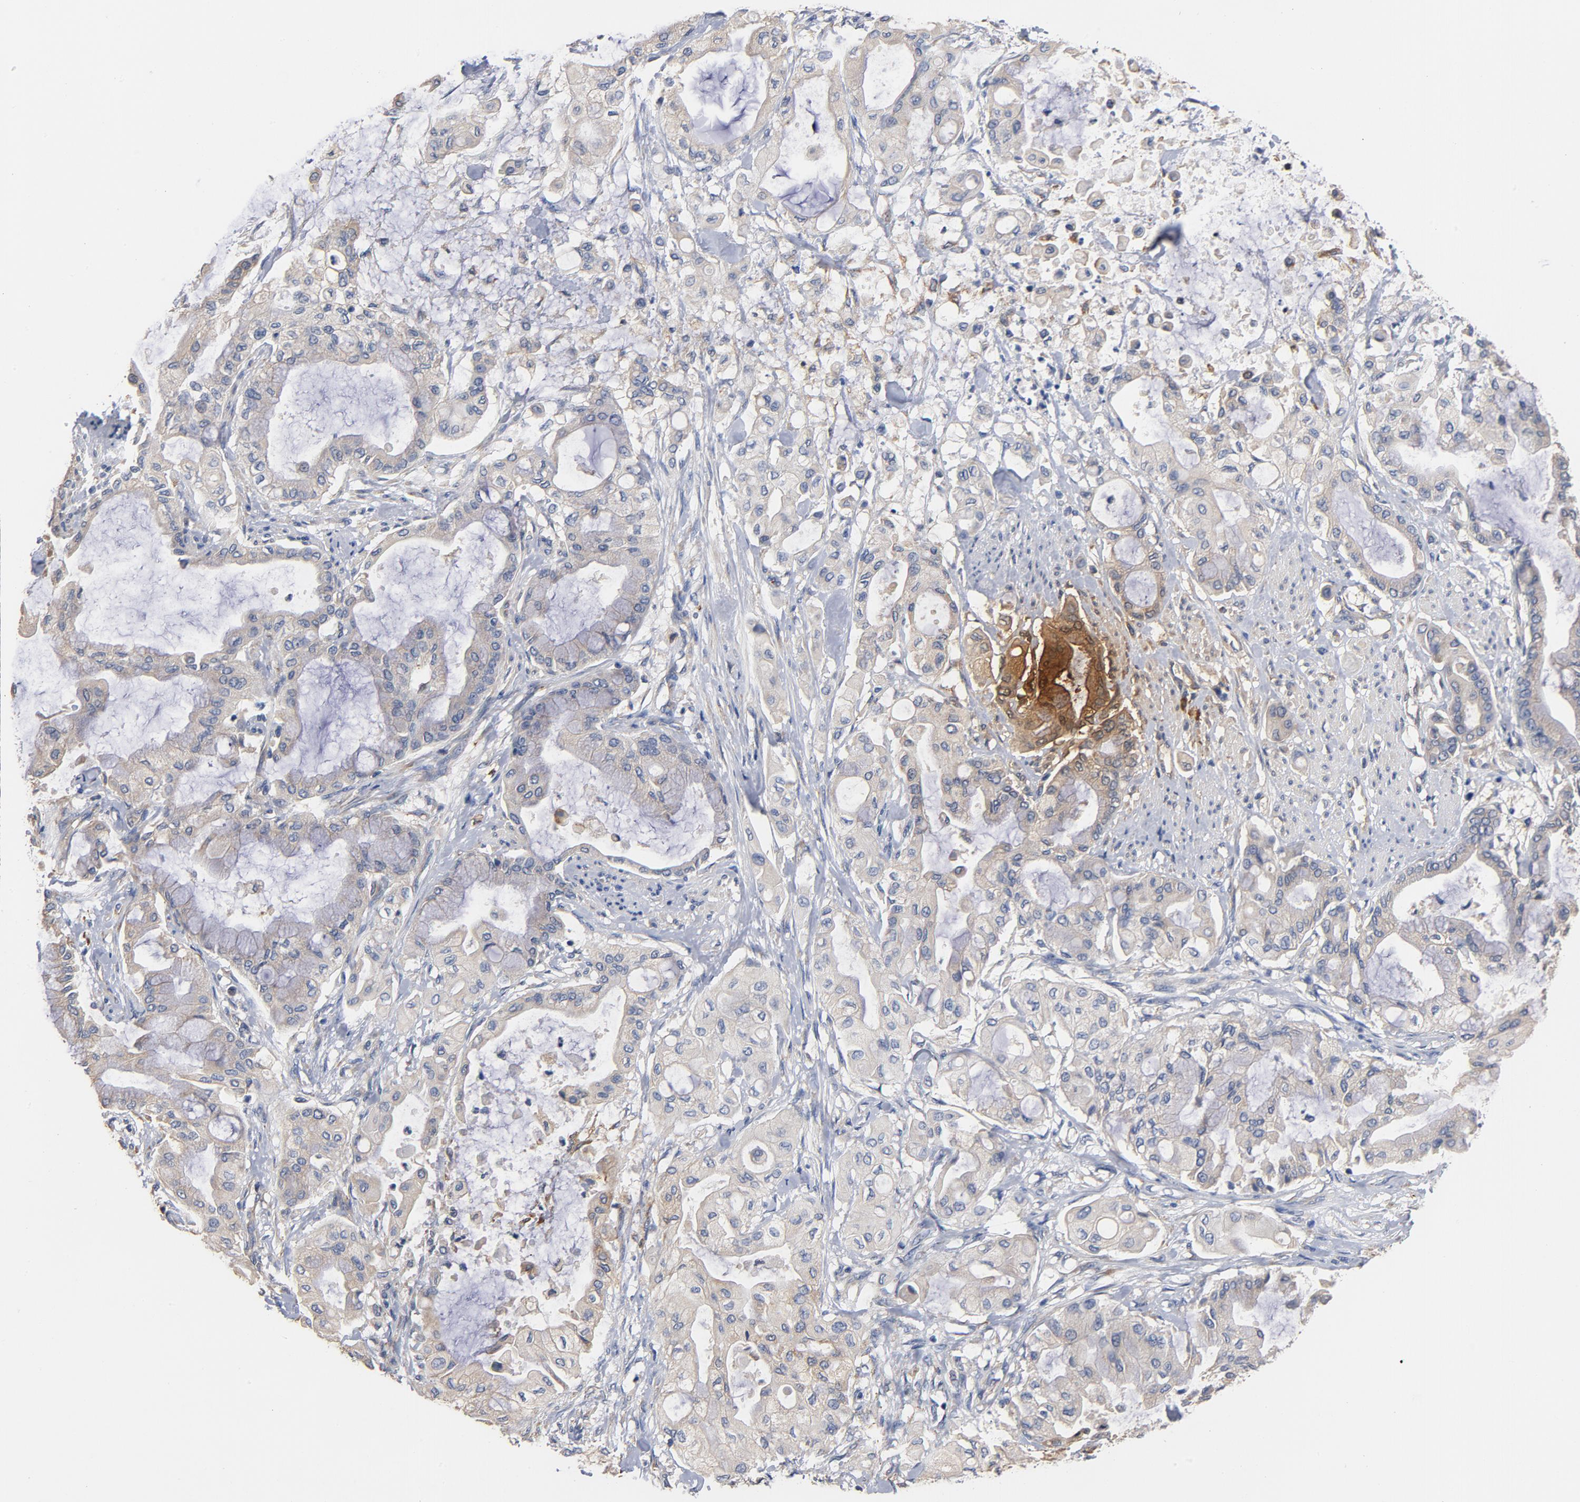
{"staining": {"intensity": "weak", "quantity": "25%-75%", "location": "cytoplasmic/membranous"}, "tissue": "pancreatic cancer", "cell_type": "Tumor cells", "image_type": "cancer", "snomed": [{"axis": "morphology", "description": "Adenocarcinoma, NOS"}, {"axis": "morphology", "description": "Adenocarcinoma, metastatic, NOS"}, {"axis": "topography", "description": "Lymph node"}, {"axis": "topography", "description": "Pancreas"}, {"axis": "topography", "description": "Duodenum"}], "caption": "This image reveals metastatic adenocarcinoma (pancreatic) stained with immunohistochemistry (IHC) to label a protein in brown. The cytoplasmic/membranous of tumor cells show weak positivity for the protein. Nuclei are counter-stained blue.", "gene": "TLR4", "patient": {"sex": "female", "age": 64}}